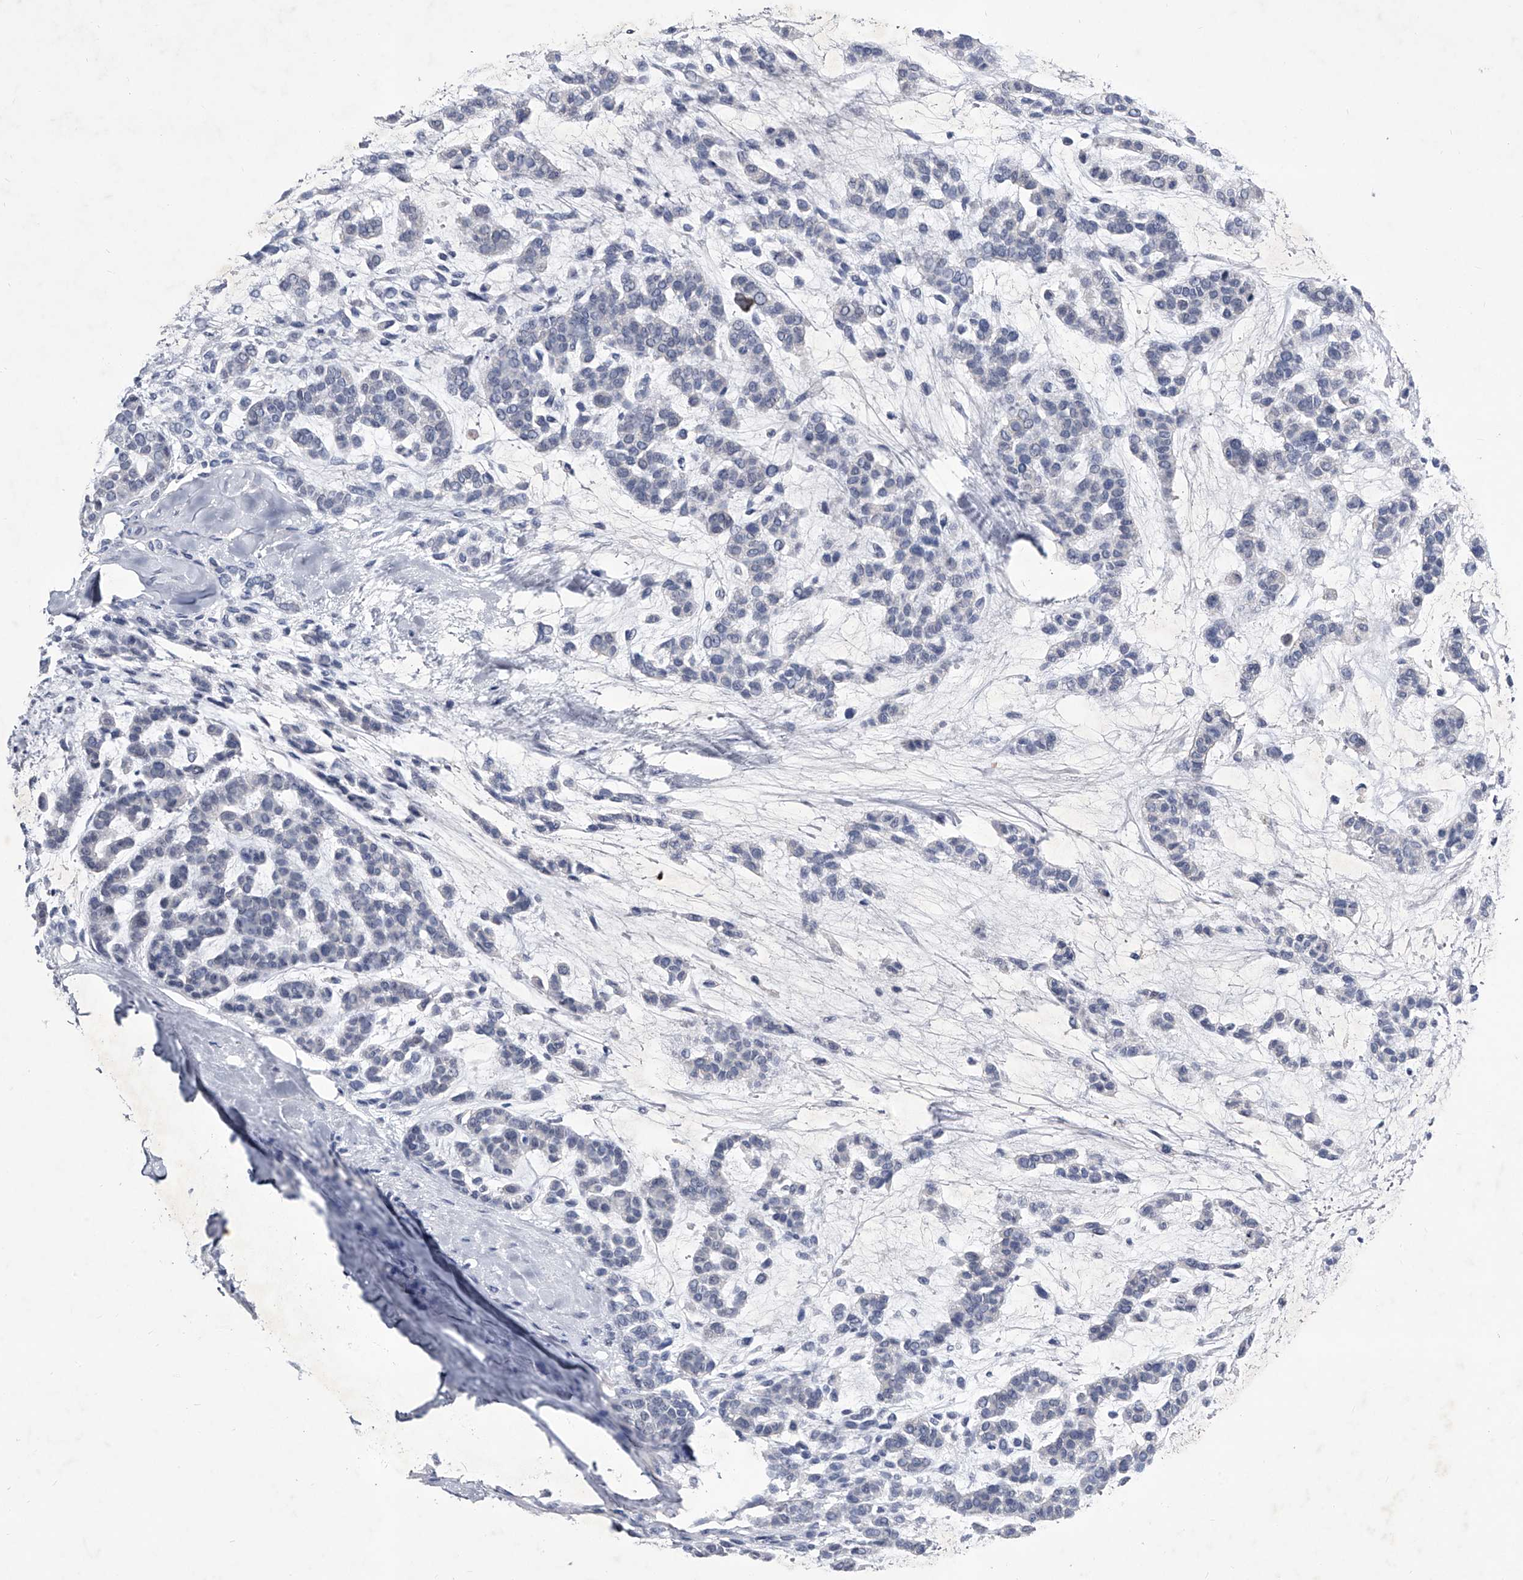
{"staining": {"intensity": "negative", "quantity": "none", "location": "none"}, "tissue": "head and neck cancer", "cell_type": "Tumor cells", "image_type": "cancer", "snomed": [{"axis": "morphology", "description": "Adenocarcinoma, NOS"}, {"axis": "morphology", "description": "Adenoma, NOS"}, {"axis": "topography", "description": "Head-Neck"}], "caption": "Immunohistochemistry (IHC) of human head and neck adenoma exhibits no staining in tumor cells. Brightfield microscopy of immunohistochemistry stained with DAB (brown) and hematoxylin (blue), captured at high magnification.", "gene": "CRISP2", "patient": {"sex": "female", "age": 55}}